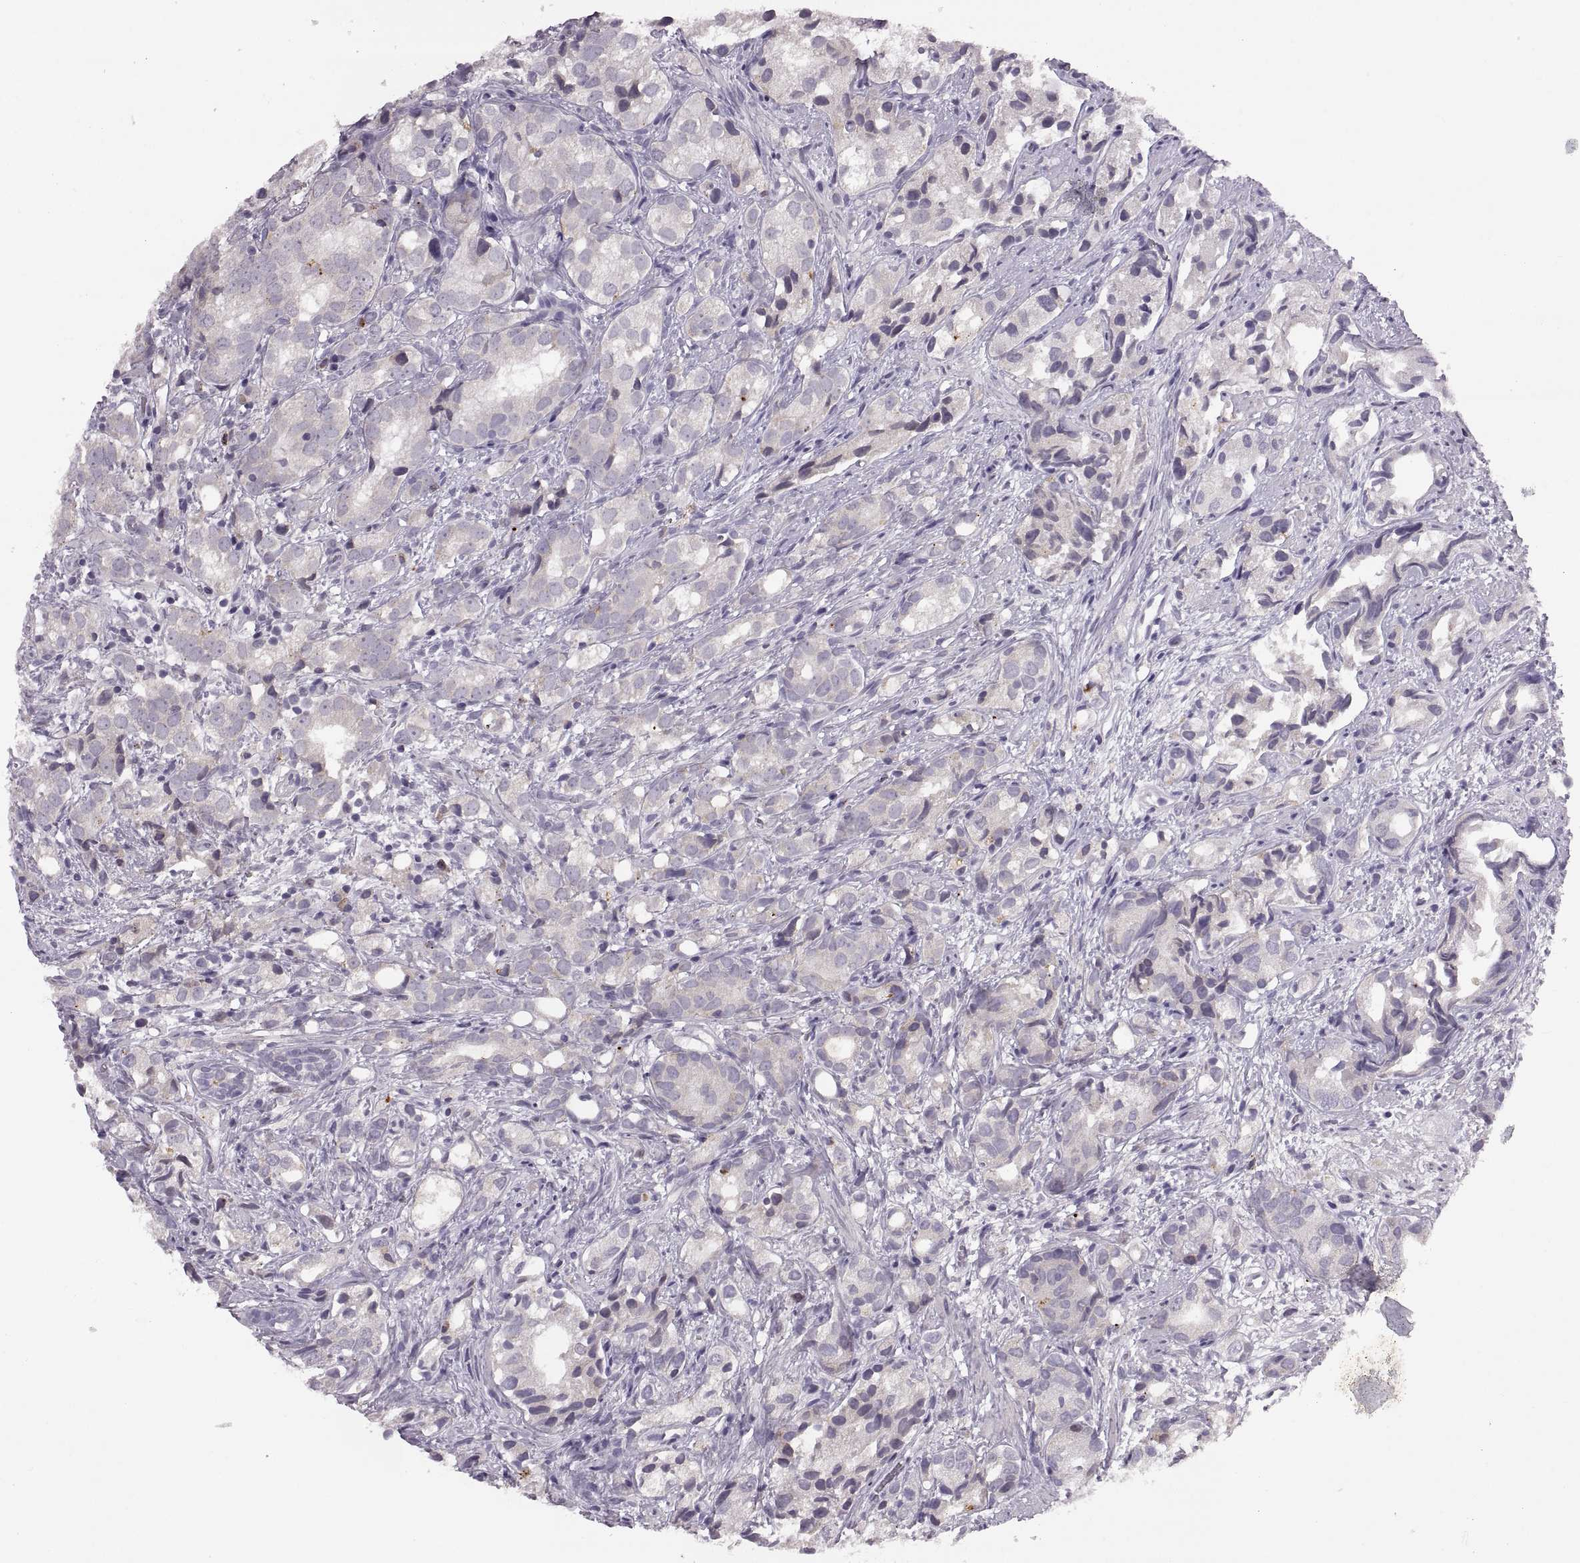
{"staining": {"intensity": "negative", "quantity": "none", "location": "none"}, "tissue": "prostate cancer", "cell_type": "Tumor cells", "image_type": "cancer", "snomed": [{"axis": "morphology", "description": "Adenocarcinoma, High grade"}, {"axis": "topography", "description": "Prostate"}], "caption": "An immunohistochemistry histopathology image of prostate adenocarcinoma (high-grade) is shown. There is no staining in tumor cells of prostate adenocarcinoma (high-grade).", "gene": "ADH6", "patient": {"sex": "male", "age": 82}}